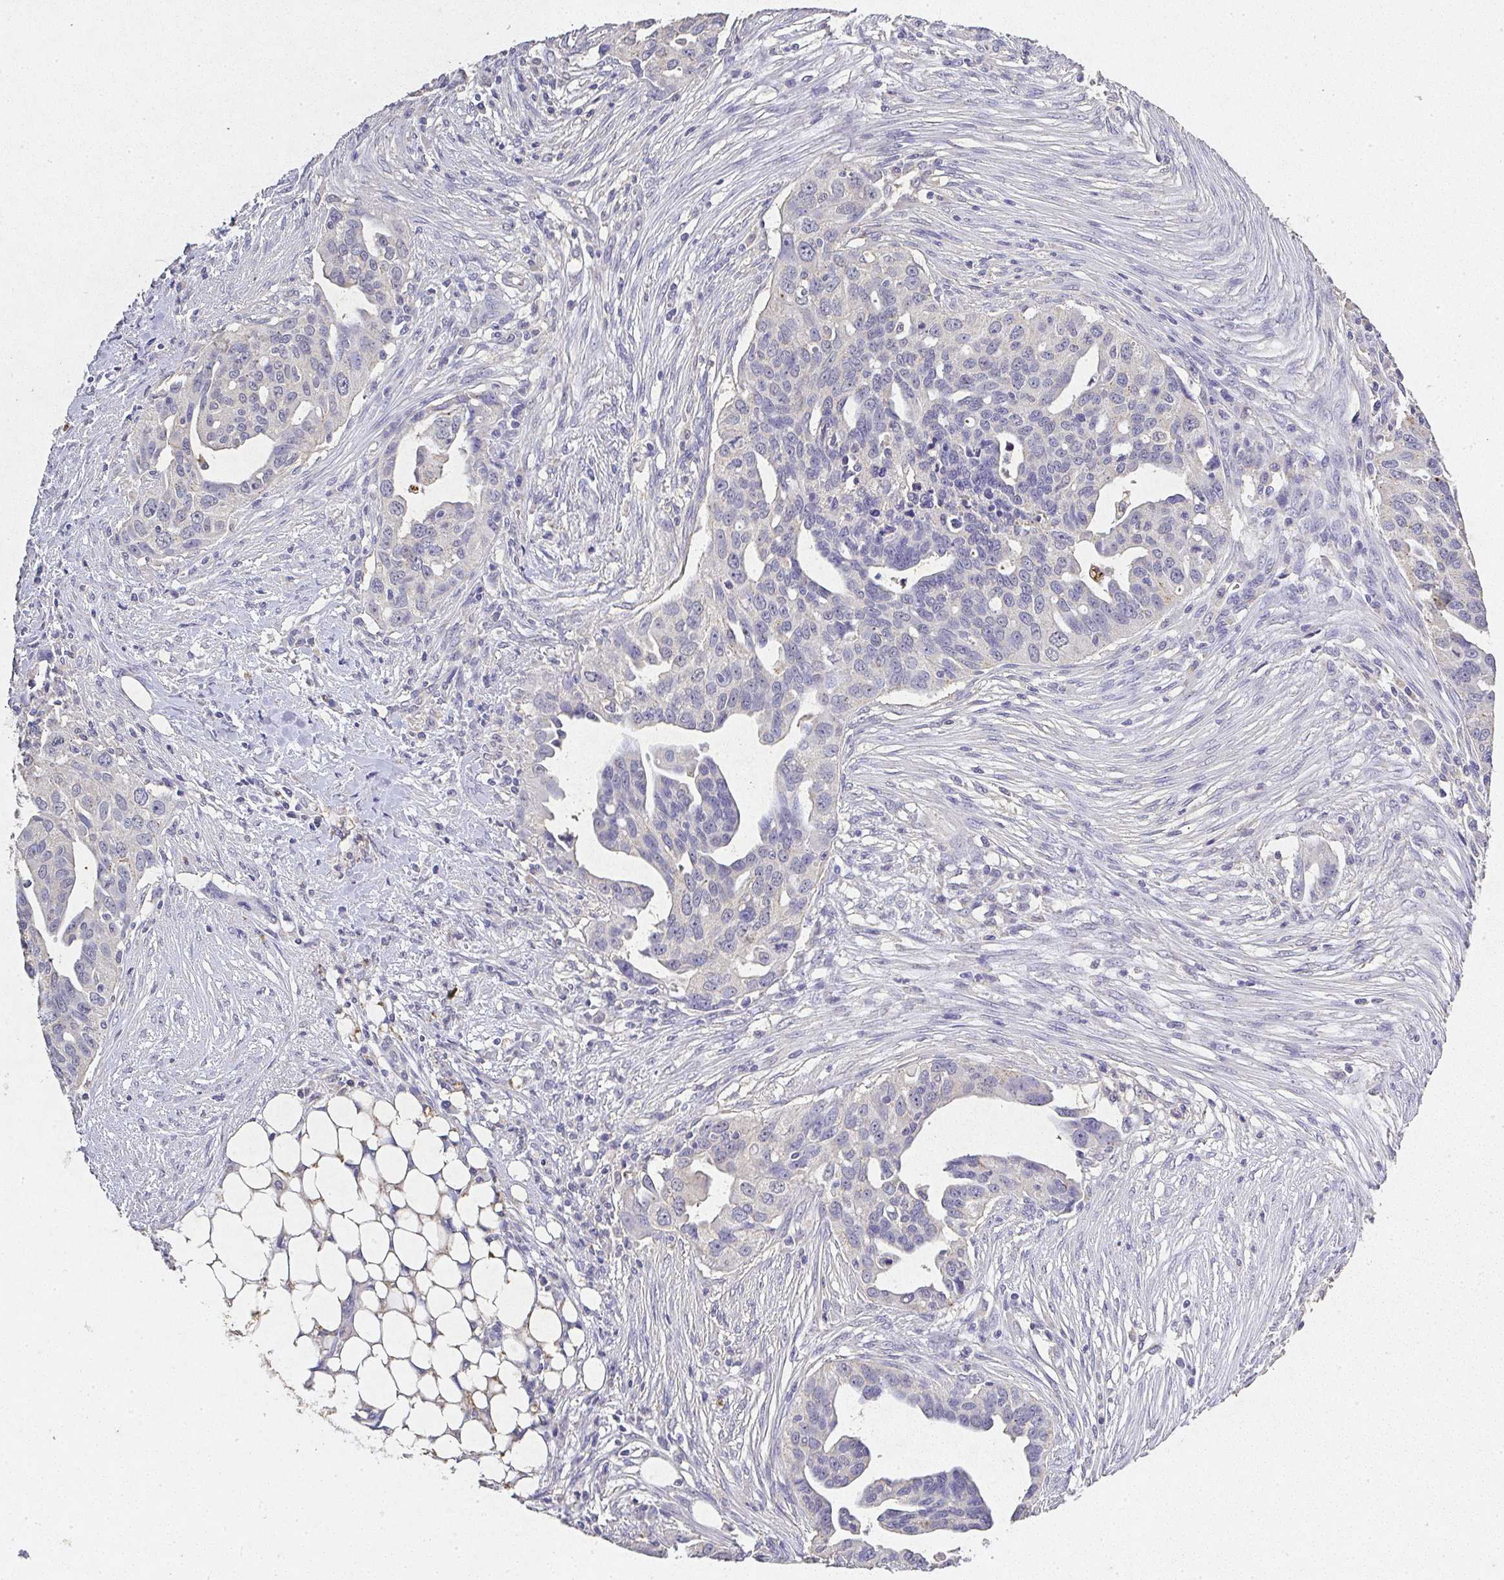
{"staining": {"intensity": "negative", "quantity": "none", "location": "none"}, "tissue": "ovarian cancer", "cell_type": "Tumor cells", "image_type": "cancer", "snomed": [{"axis": "morphology", "description": "Carcinoma, endometroid"}, {"axis": "morphology", "description": "Cystadenocarcinoma, serous, NOS"}, {"axis": "topography", "description": "Ovary"}], "caption": "DAB immunohistochemical staining of human ovarian cancer shows no significant staining in tumor cells. The staining is performed using DAB (3,3'-diaminobenzidine) brown chromogen with nuclei counter-stained in using hematoxylin.", "gene": "RPS2", "patient": {"sex": "female", "age": 45}}